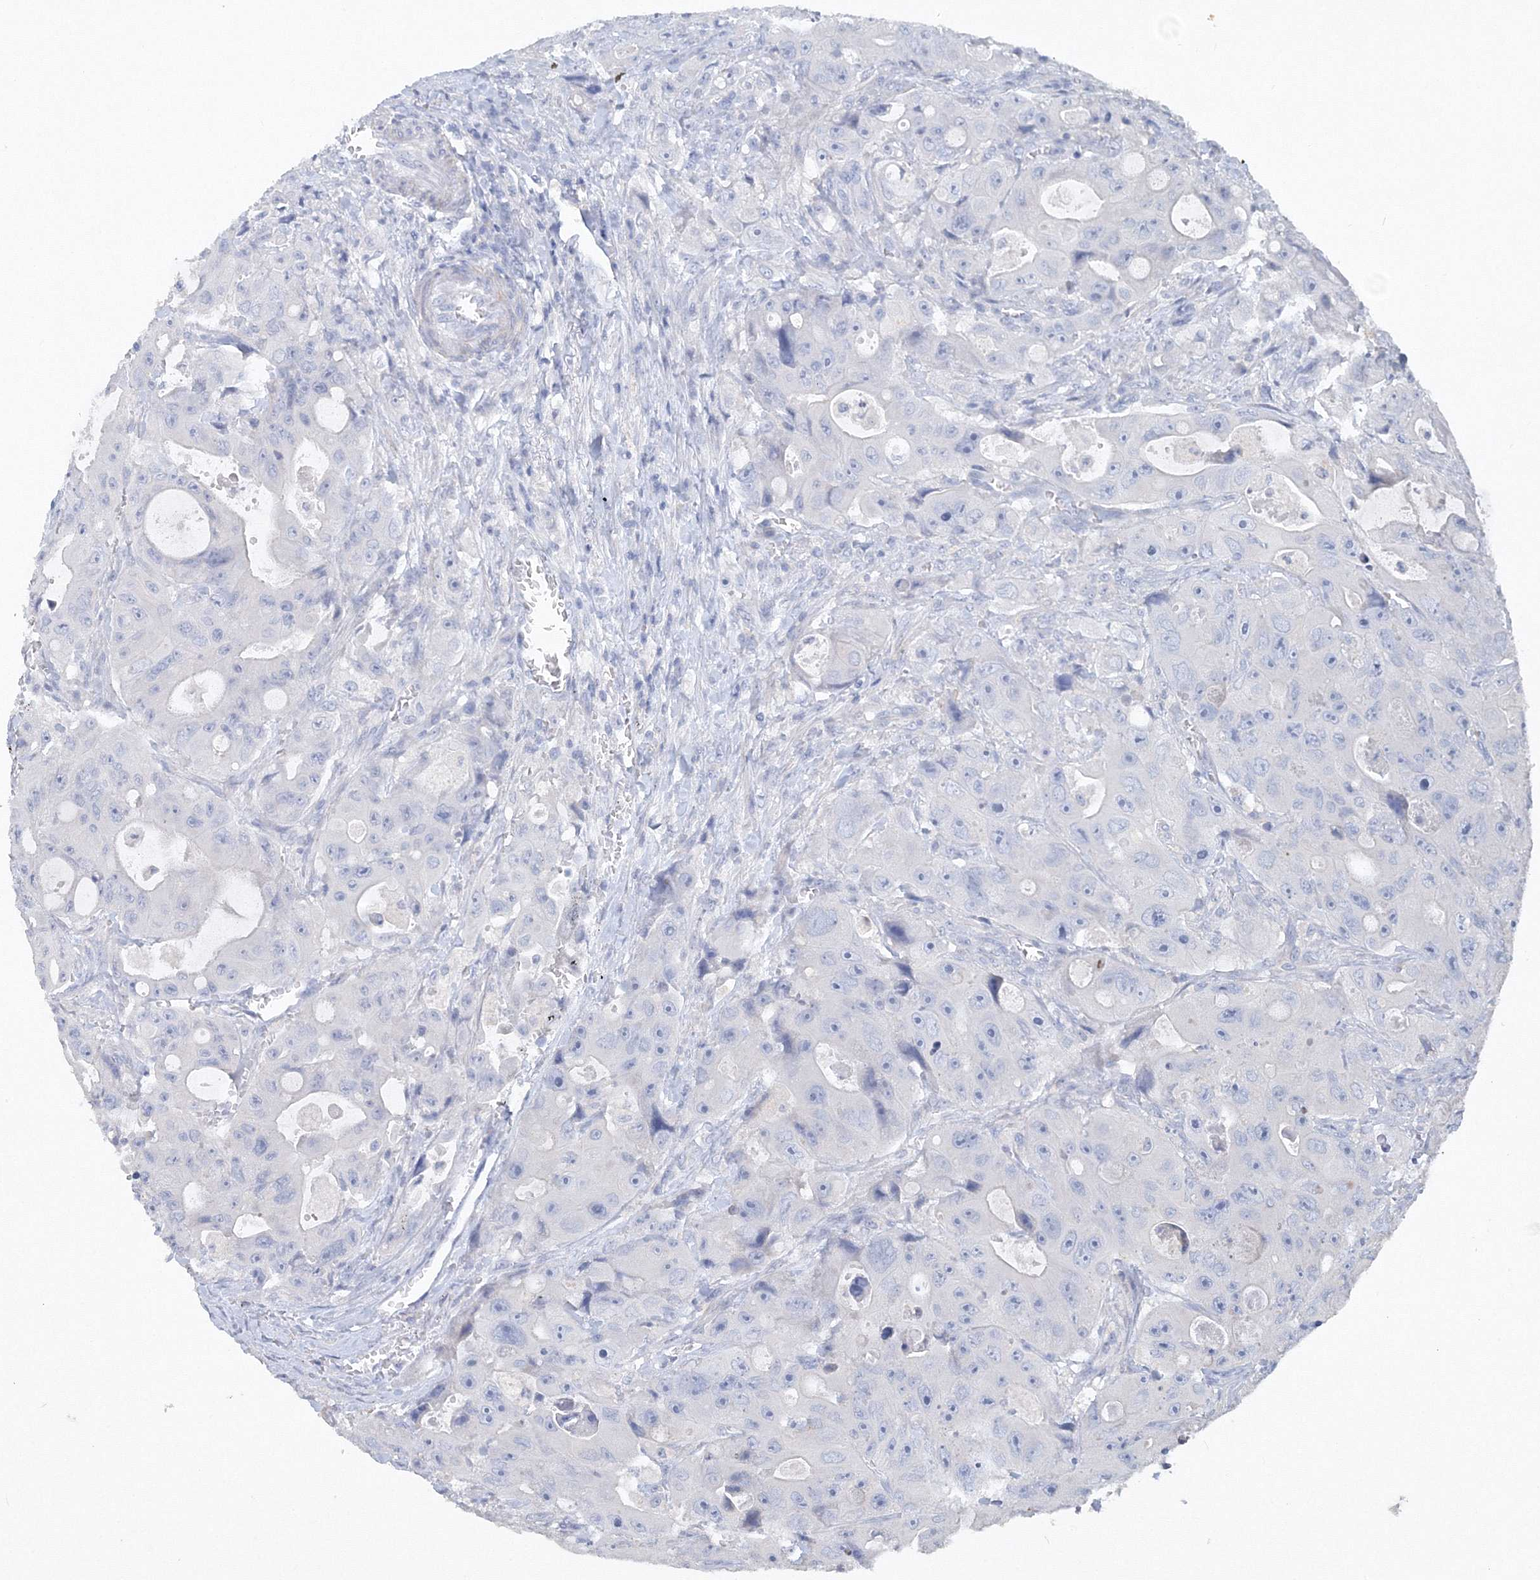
{"staining": {"intensity": "negative", "quantity": "none", "location": "none"}, "tissue": "colorectal cancer", "cell_type": "Tumor cells", "image_type": "cancer", "snomed": [{"axis": "morphology", "description": "Adenocarcinoma, NOS"}, {"axis": "topography", "description": "Colon"}], "caption": "Human colorectal cancer (adenocarcinoma) stained for a protein using immunohistochemistry shows no expression in tumor cells.", "gene": "OSBPL6", "patient": {"sex": "female", "age": 46}}